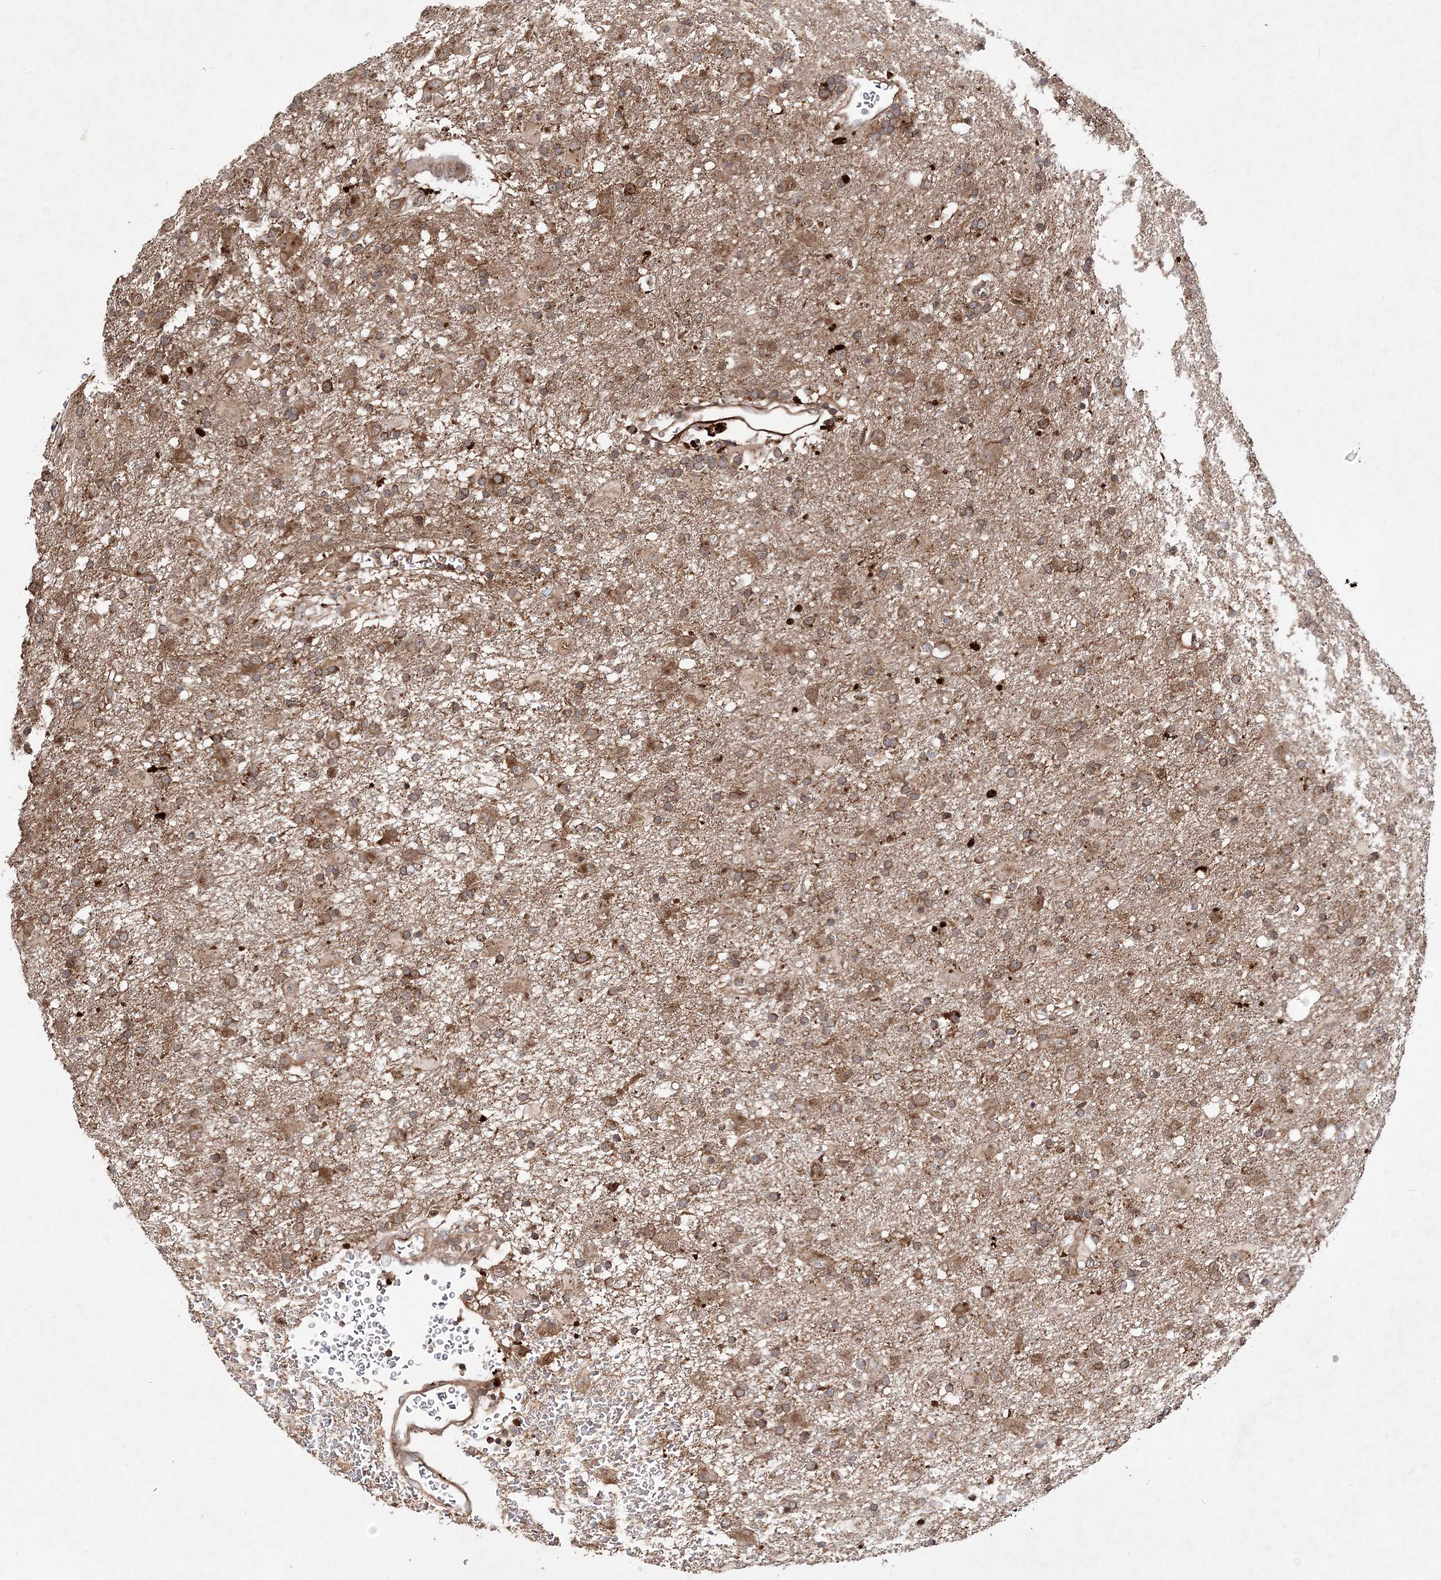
{"staining": {"intensity": "moderate", "quantity": "25%-75%", "location": "cytoplasmic/membranous"}, "tissue": "glioma", "cell_type": "Tumor cells", "image_type": "cancer", "snomed": [{"axis": "morphology", "description": "Glioma, malignant, Low grade"}, {"axis": "topography", "description": "Brain"}], "caption": "Glioma tissue reveals moderate cytoplasmic/membranous staining in about 25%-75% of tumor cells", "gene": "TMEM9B", "patient": {"sex": "male", "age": 65}}